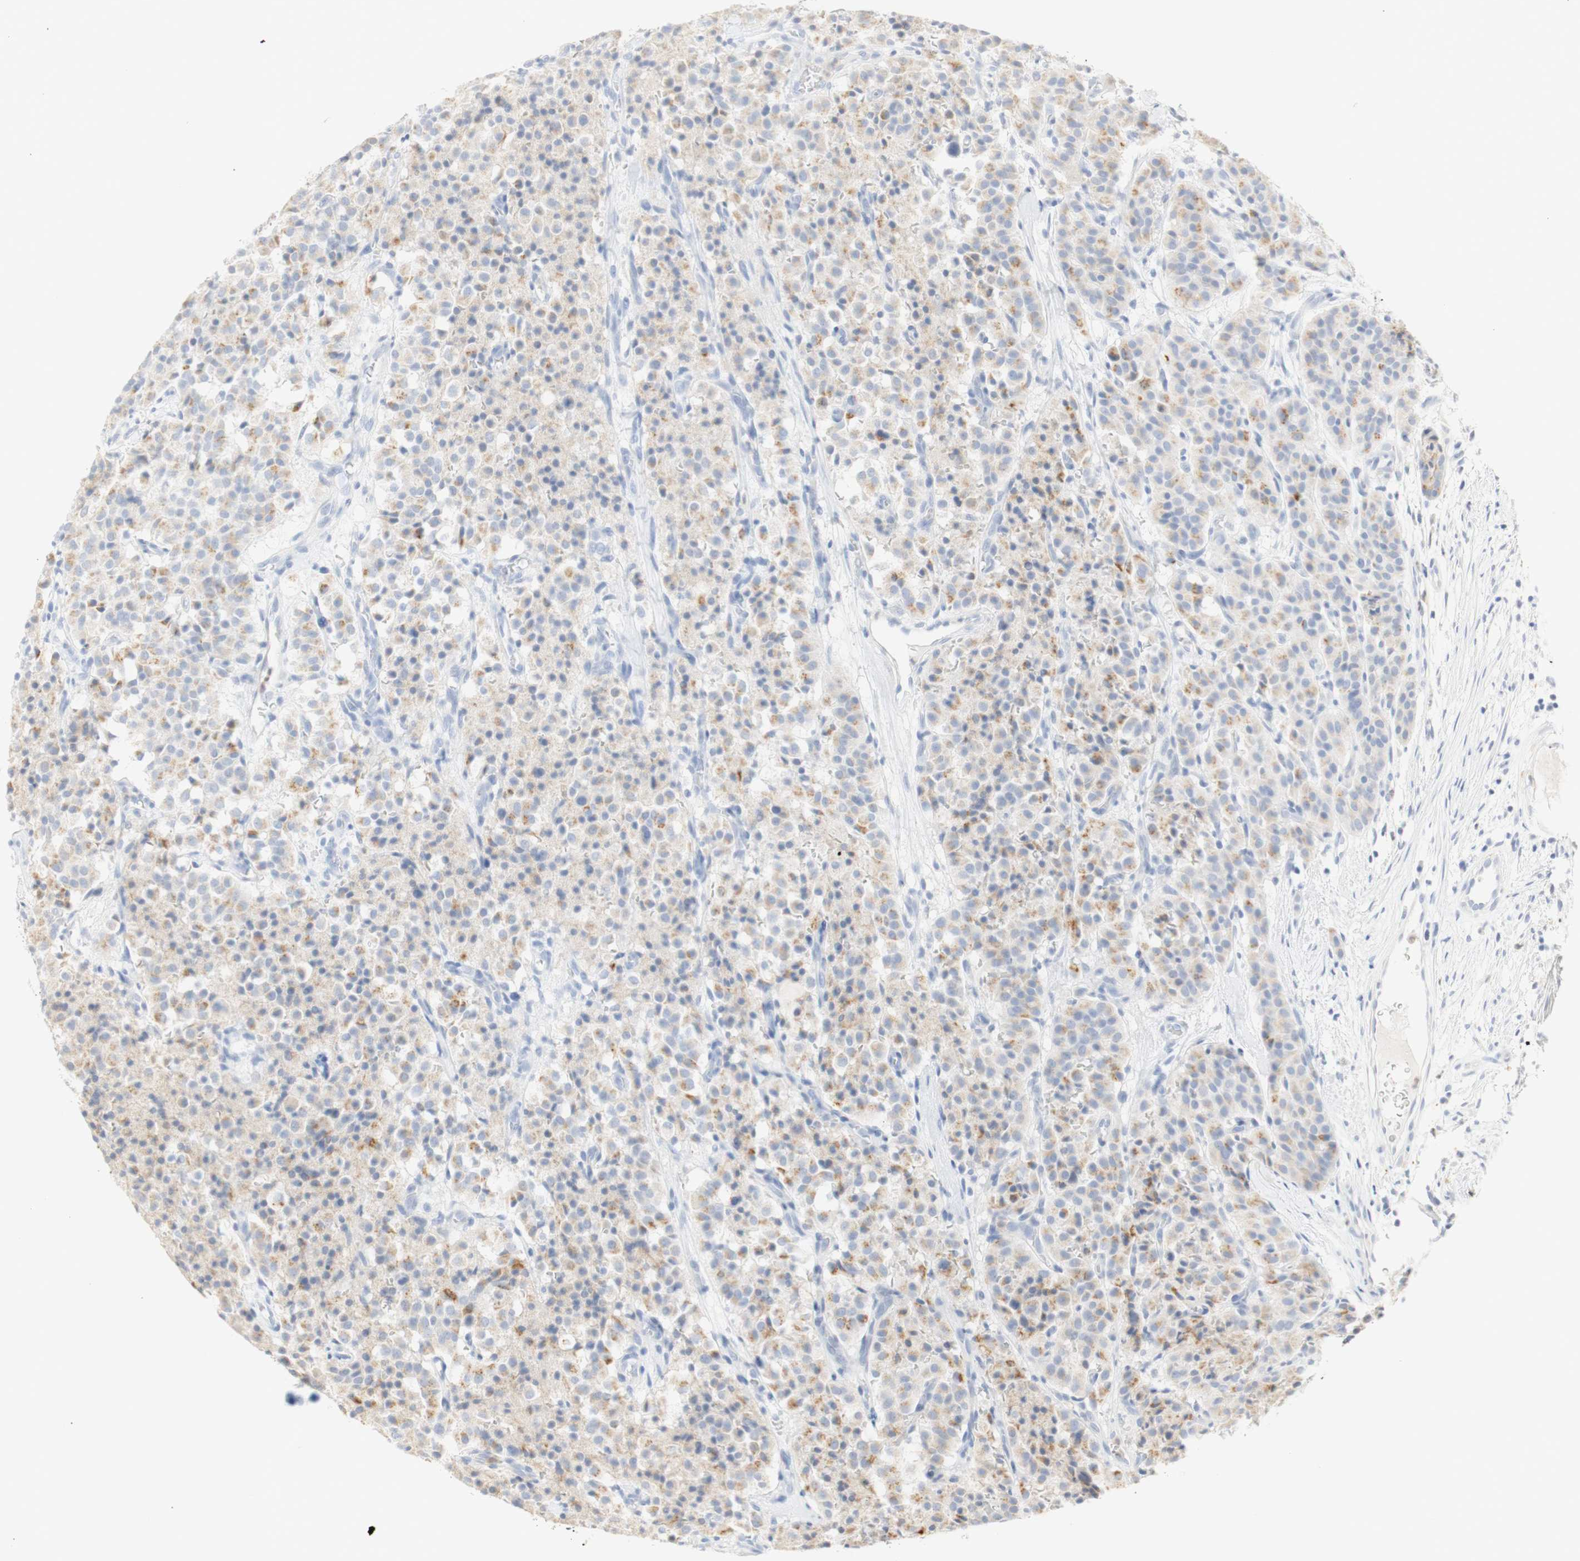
{"staining": {"intensity": "moderate", "quantity": "25%-75%", "location": "cytoplasmic/membranous"}, "tissue": "carcinoid", "cell_type": "Tumor cells", "image_type": "cancer", "snomed": [{"axis": "morphology", "description": "Carcinoid, malignant, NOS"}, {"axis": "topography", "description": "Lung"}], "caption": "Protein expression analysis of human carcinoid (malignant) reveals moderate cytoplasmic/membranous positivity in about 25%-75% of tumor cells.", "gene": "B4GALNT3", "patient": {"sex": "male", "age": 30}}